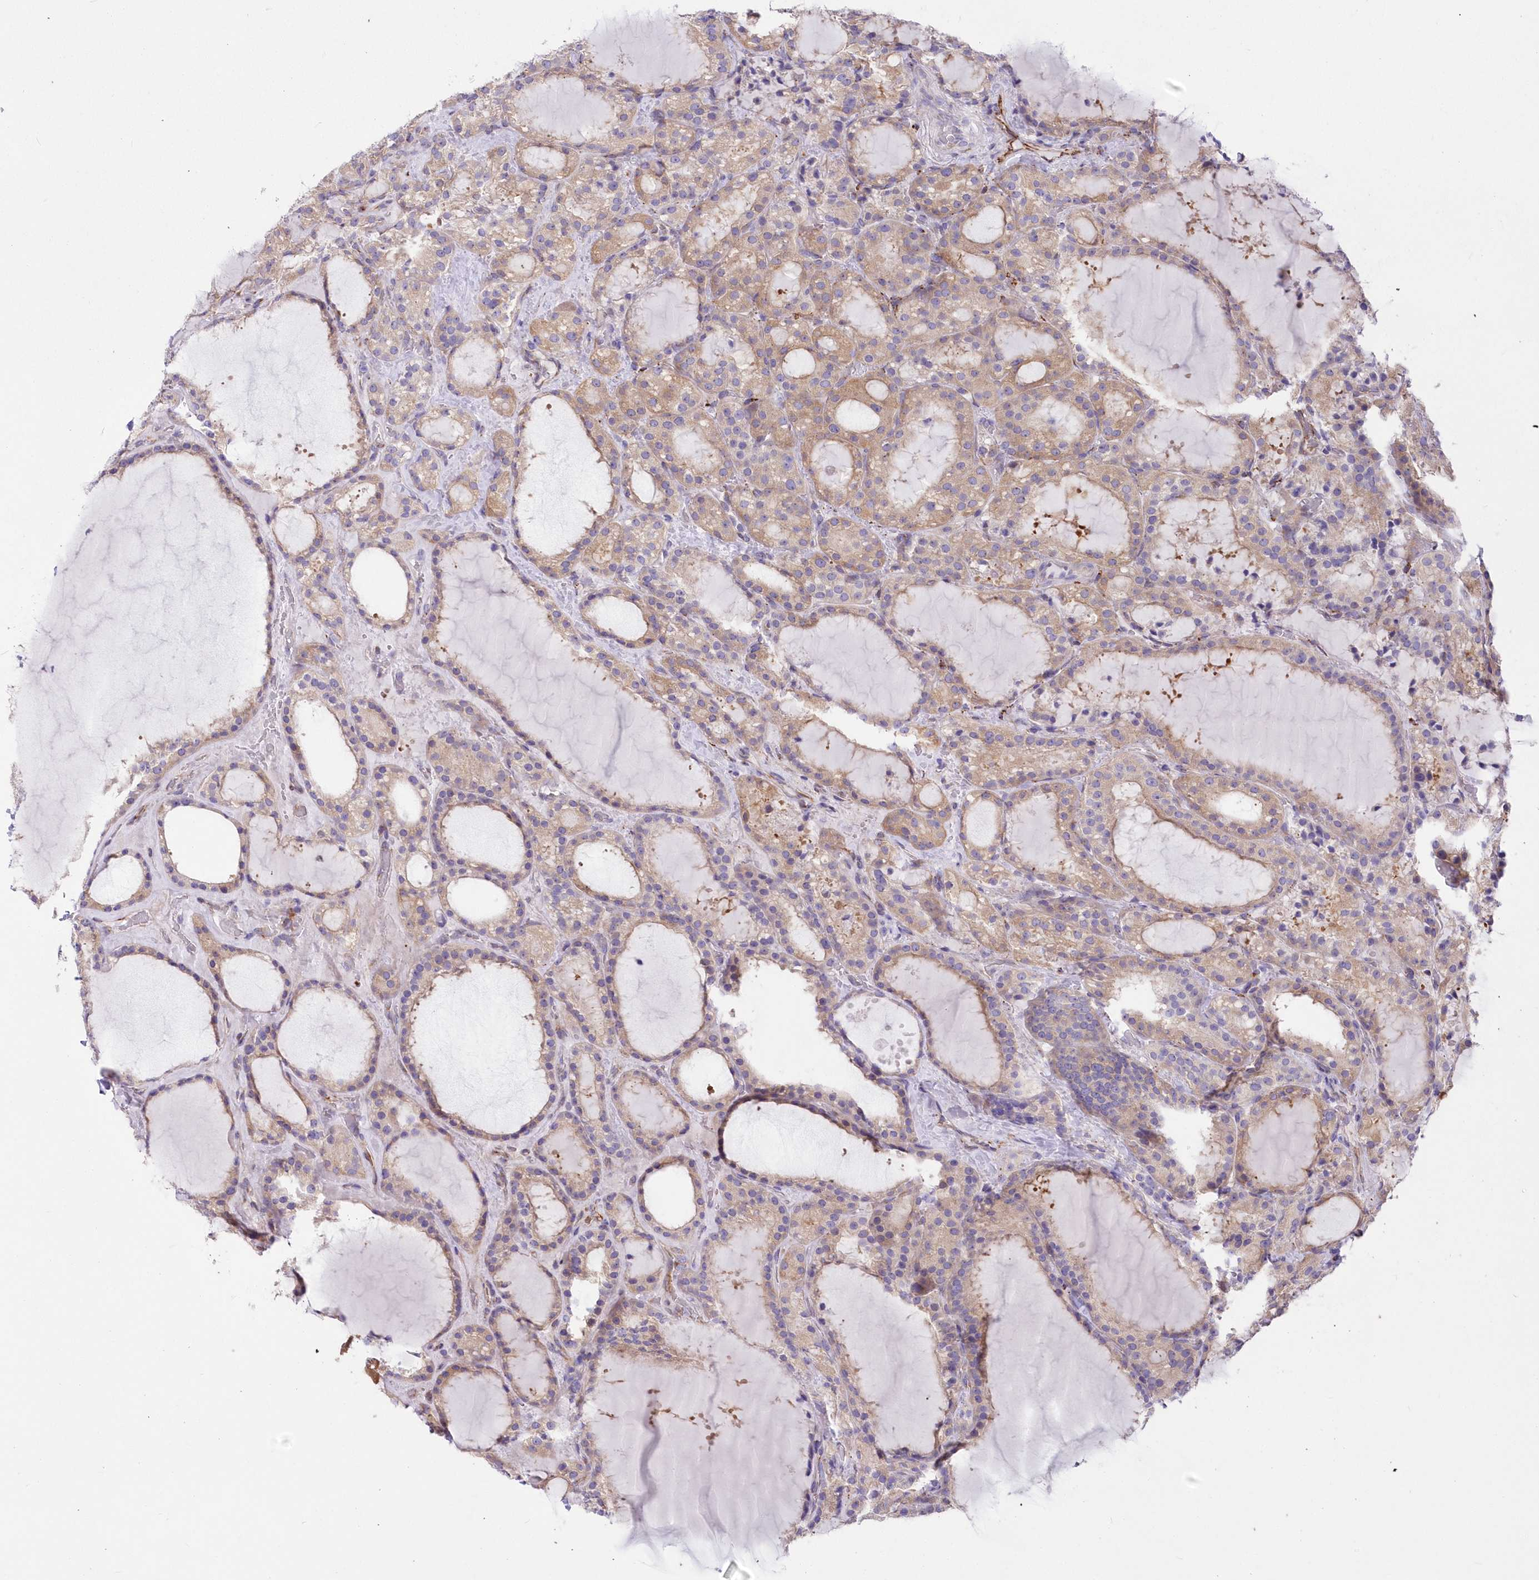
{"staining": {"intensity": "moderate", "quantity": "25%-75%", "location": "cytoplasmic/membranous"}, "tissue": "thyroid cancer", "cell_type": "Tumor cells", "image_type": "cancer", "snomed": [{"axis": "morphology", "description": "Papillary adenocarcinoma, NOS"}, {"axis": "topography", "description": "Thyroid gland"}], "caption": "Immunohistochemistry of human thyroid papillary adenocarcinoma shows medium levels of moderate cytoplasmic/membranous expression in approximately 25%-75% of tumor cells.", "gene": "YTHDC2", "patient": {"sex": "male", "age": 77}}